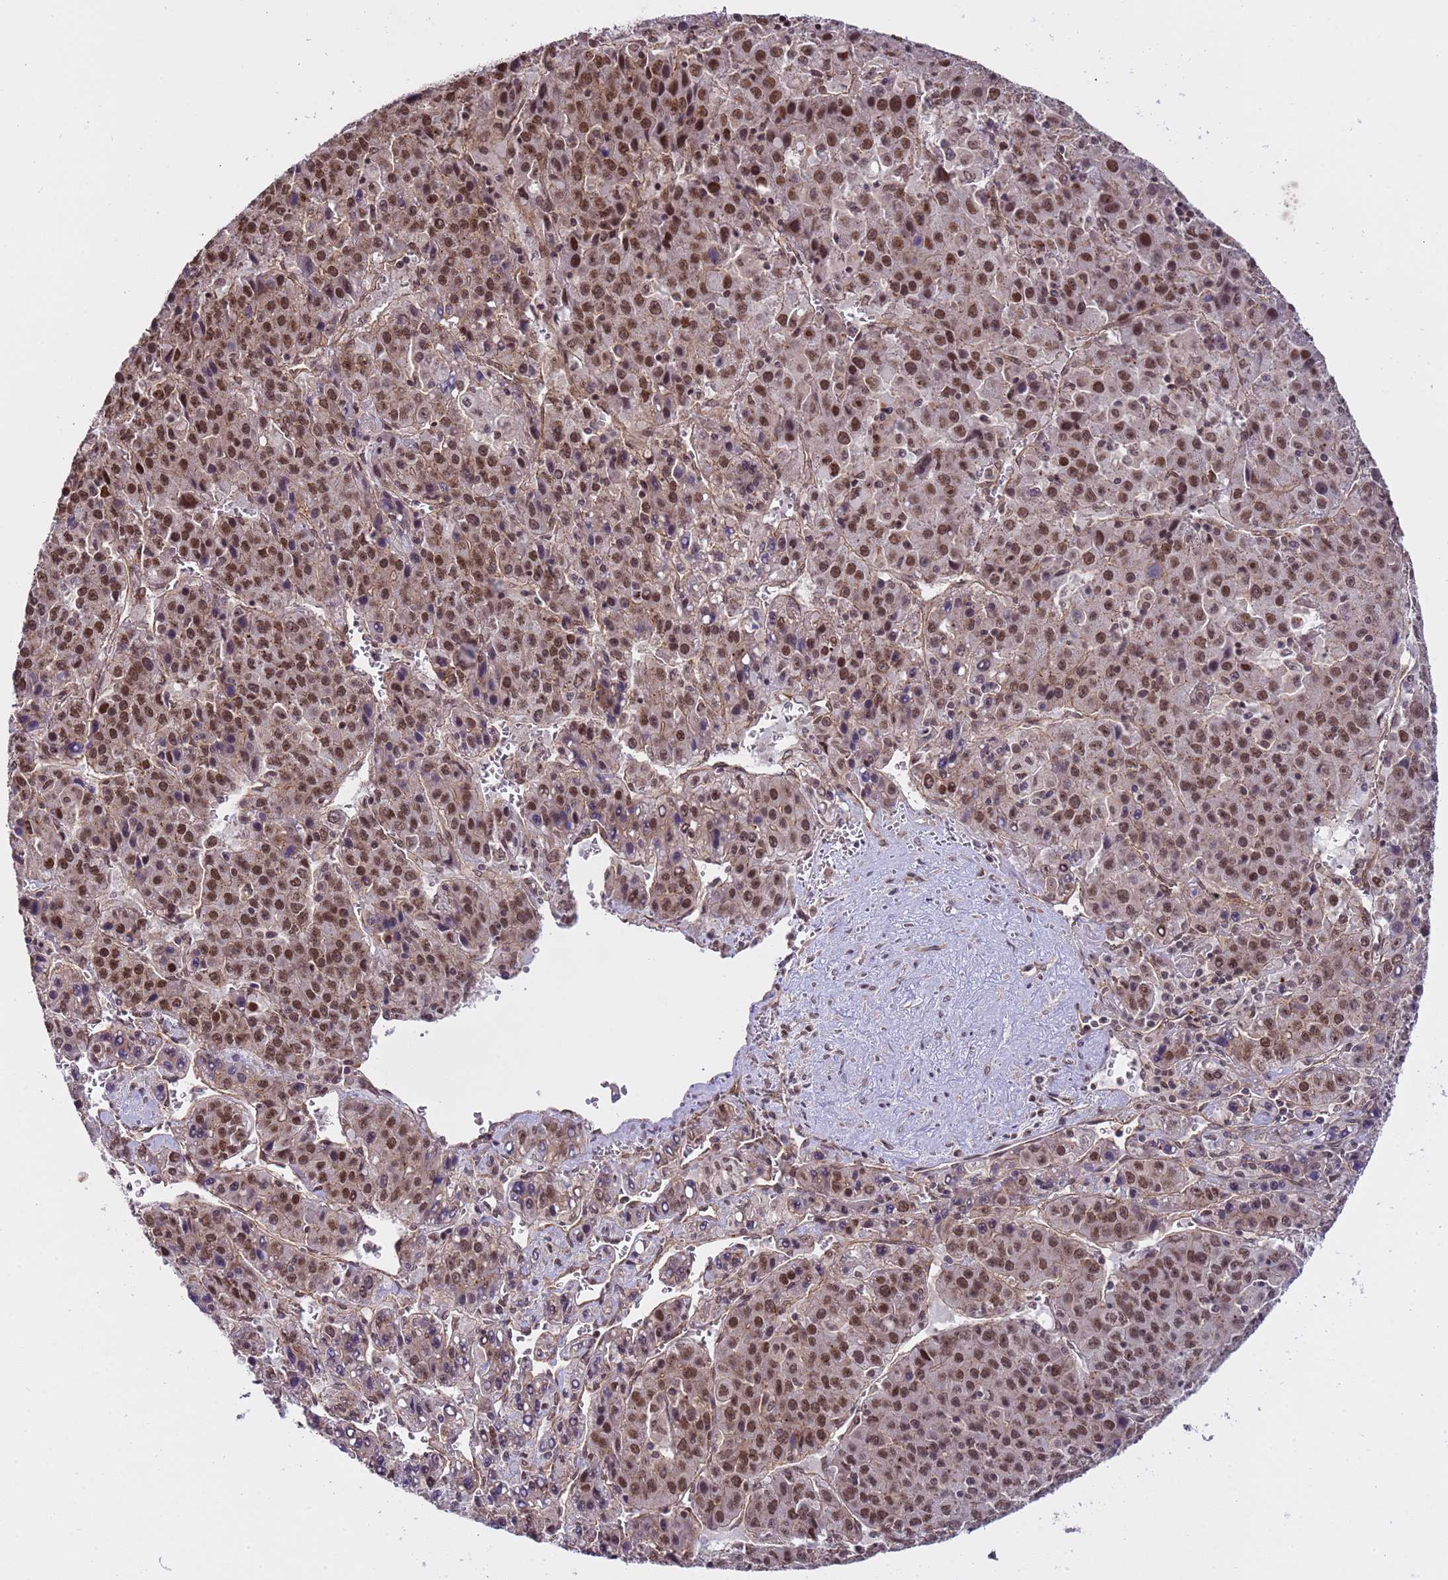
{"staining": {"intensity": "moderate", "quantity": ">75%", "location": "nuclear"}, "tissue": "liver cancer", "cell_type": "Tumor cells", "image_type": "cancer", "snomed": [{"axis": "morphology", "description": "Carcinoma, Hepatocellular, NOS"}, {"axis": "topography", "description": "Liver"}], "caption": "Protein expression by immunohistochemistry exhibits moderate nuclear positivity in approximately >75% of tumor cells in liver hepatocellular carcinoma.", "gene": "EMC2", "patient": {"sex": "female", "age": 53}}